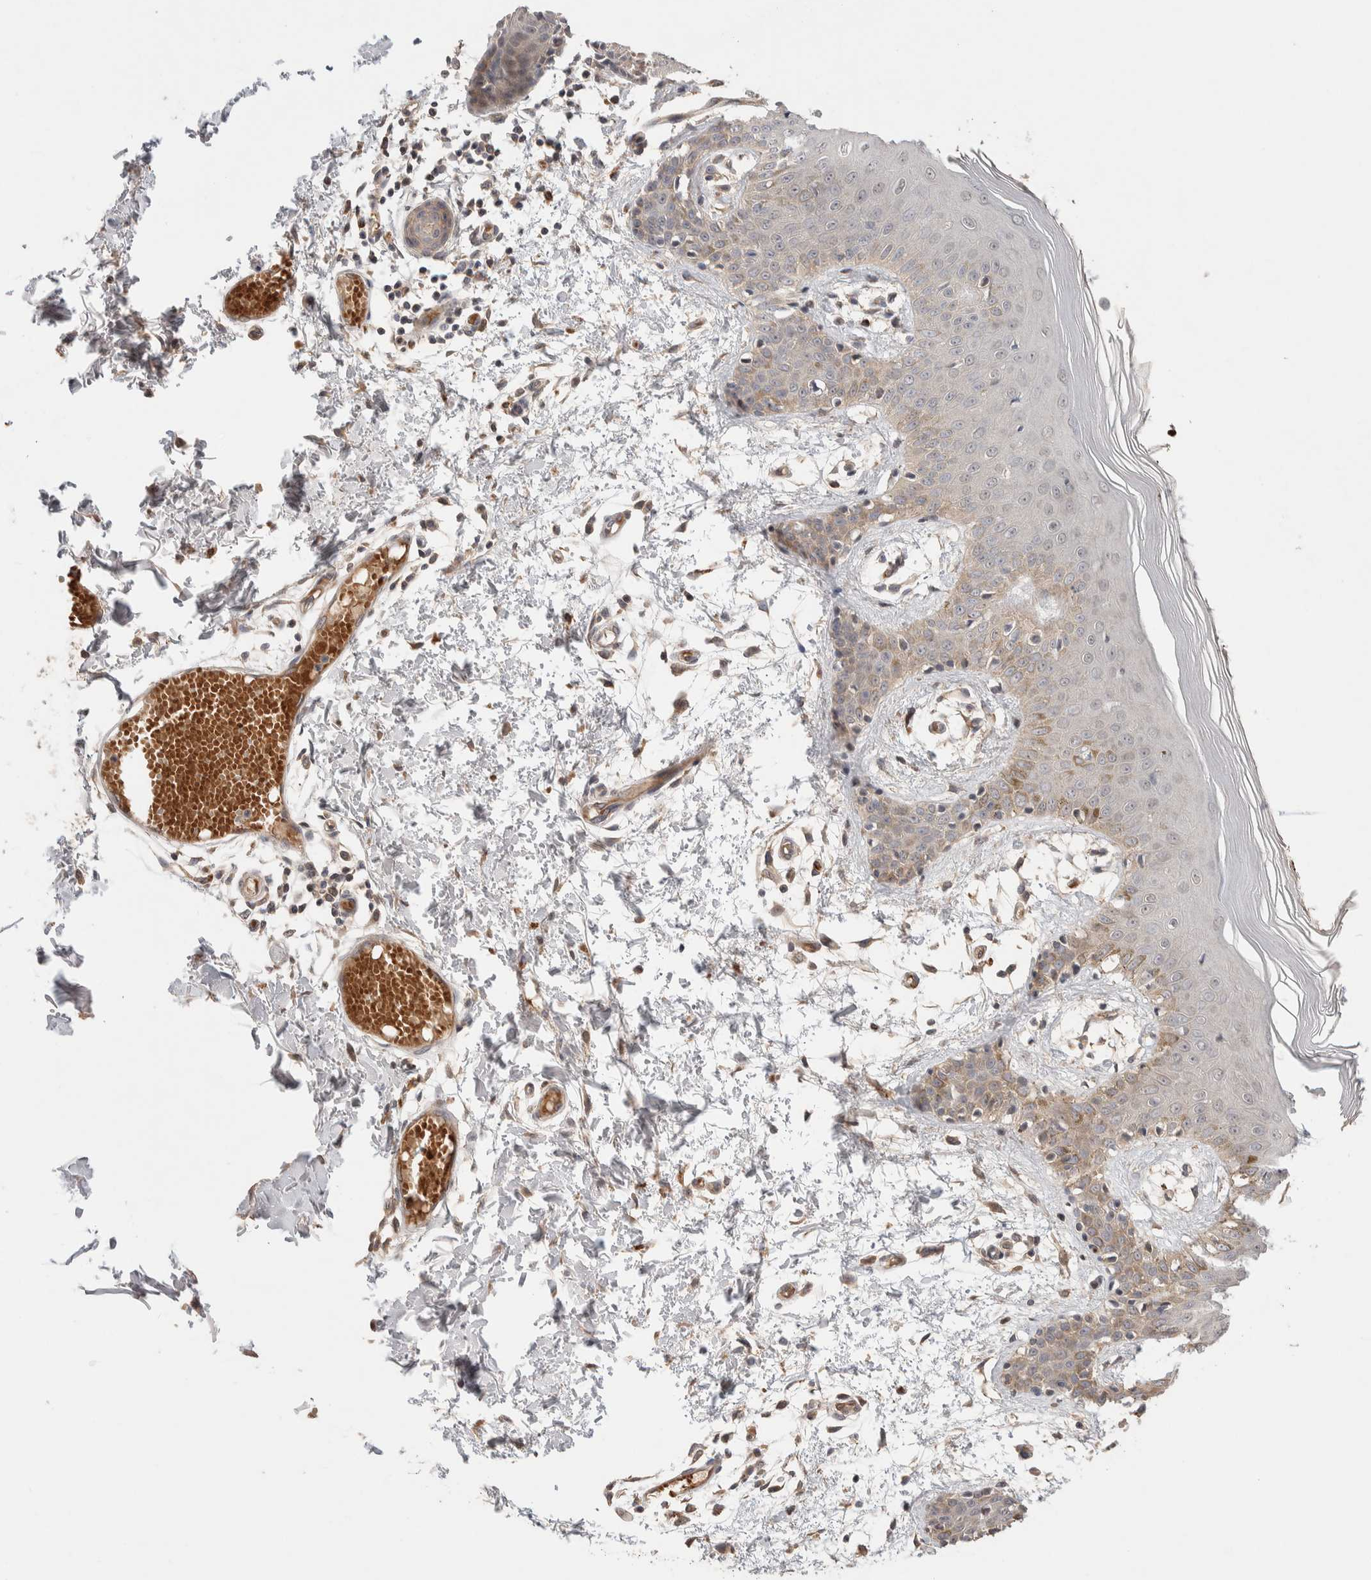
{"staining": {"intensity": "weak", "quantity": ">75%", "location": "cytoplasmic/membranous"}, "tissue": "skin", "cell_type": "Fibroblasts", "image_type": "normal", "snomed": [{"axis": "morphology", "description": "Normal tissue, NOS"}, {"axis": "topography", "description": "Skin"}], "caption": "Protein expression analysis of unremarkable skin shows weak cytoplasmic/membranous positivity in about >75% of fibroblasts. Nuclei are stained in blue.", "gene": "CASK", "patient": {"sex": "male", "age": 53}}